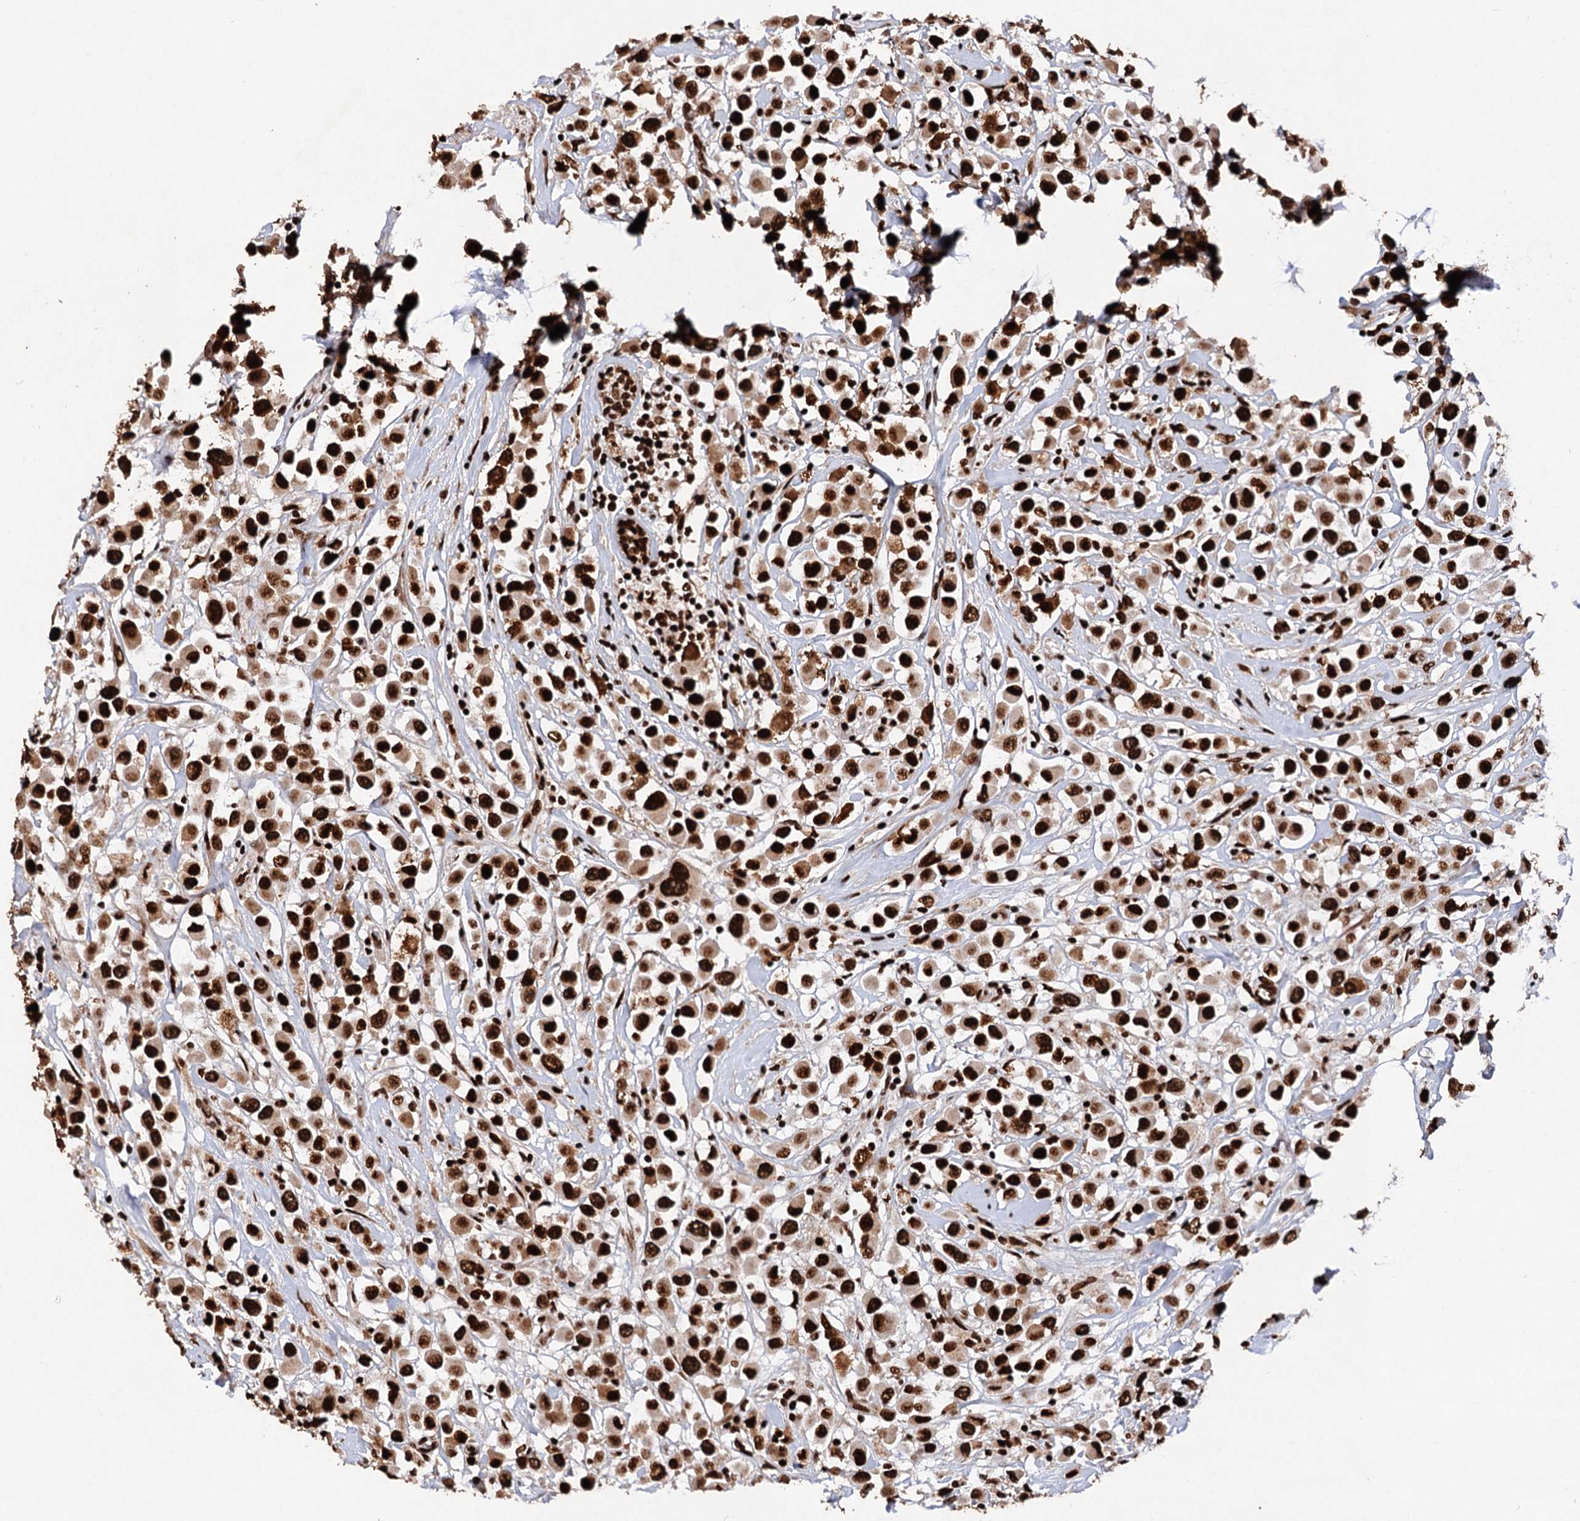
{"staining": {"intensity": "strong", "quantity": ">75%", "location": "nuclear"}, "tissue": "breast cancer", "cell_type": "Tumor cells", "image_type": "cancer", "snomed": [{"axis": "morphology", "description": "Duct carcinoma"}, {"axis": "topography", "description": "Breast"}], "caption": "Immunohistochemical staining of human breast cancer demonstrates high levels of strong nuclear protein expression in approximately >75% of tumor cells.", "gene": "MATR3", "patient": {"sex": "female", "age": 61}}